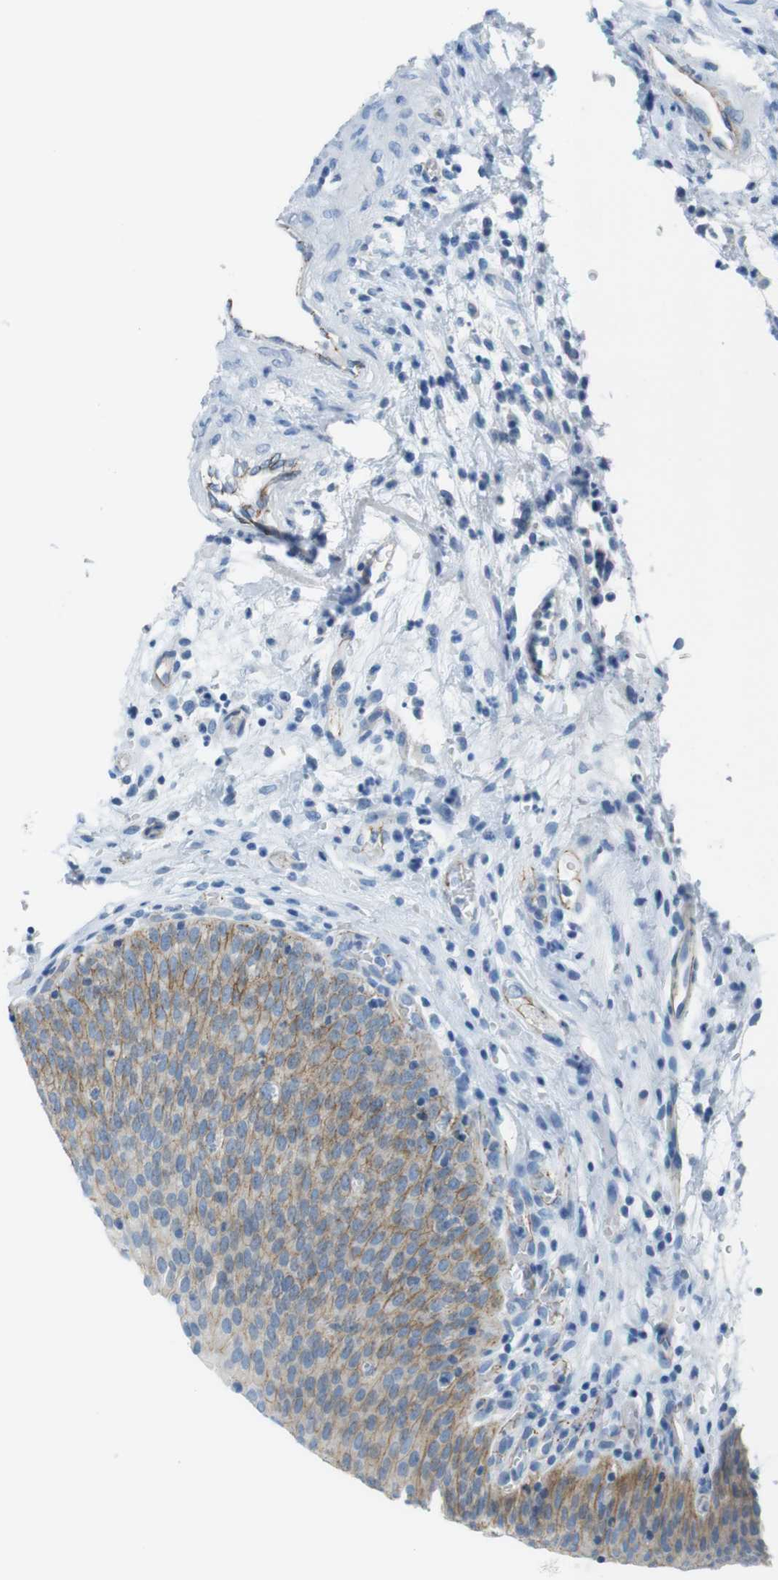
{"staining": {"intensity": "moderate", "quantity": ">75%", "location": "cytoplasmic/membranous"}, "tissue": "urinary bladder", "cell_type": "Urothelial cells", "image_type": "normal", "snomed": [{"axis": "morphology", "description": "Normal tissue, NOS"}, {"axis": "morphology", "description": "Dysplasia, NOS"}, {"axis": "topography", "description": "Urinary bladder"}], "caption": "Urothelial cells display medium levels of moderate cytoplasmic/membranous positivity in approximately >75% of cells in normal human urinary bladder. (IHC, brightfield microscopy, high magnification).", "gene": "SLC6A6", "patient": {"sex": "male", "age": 35}}